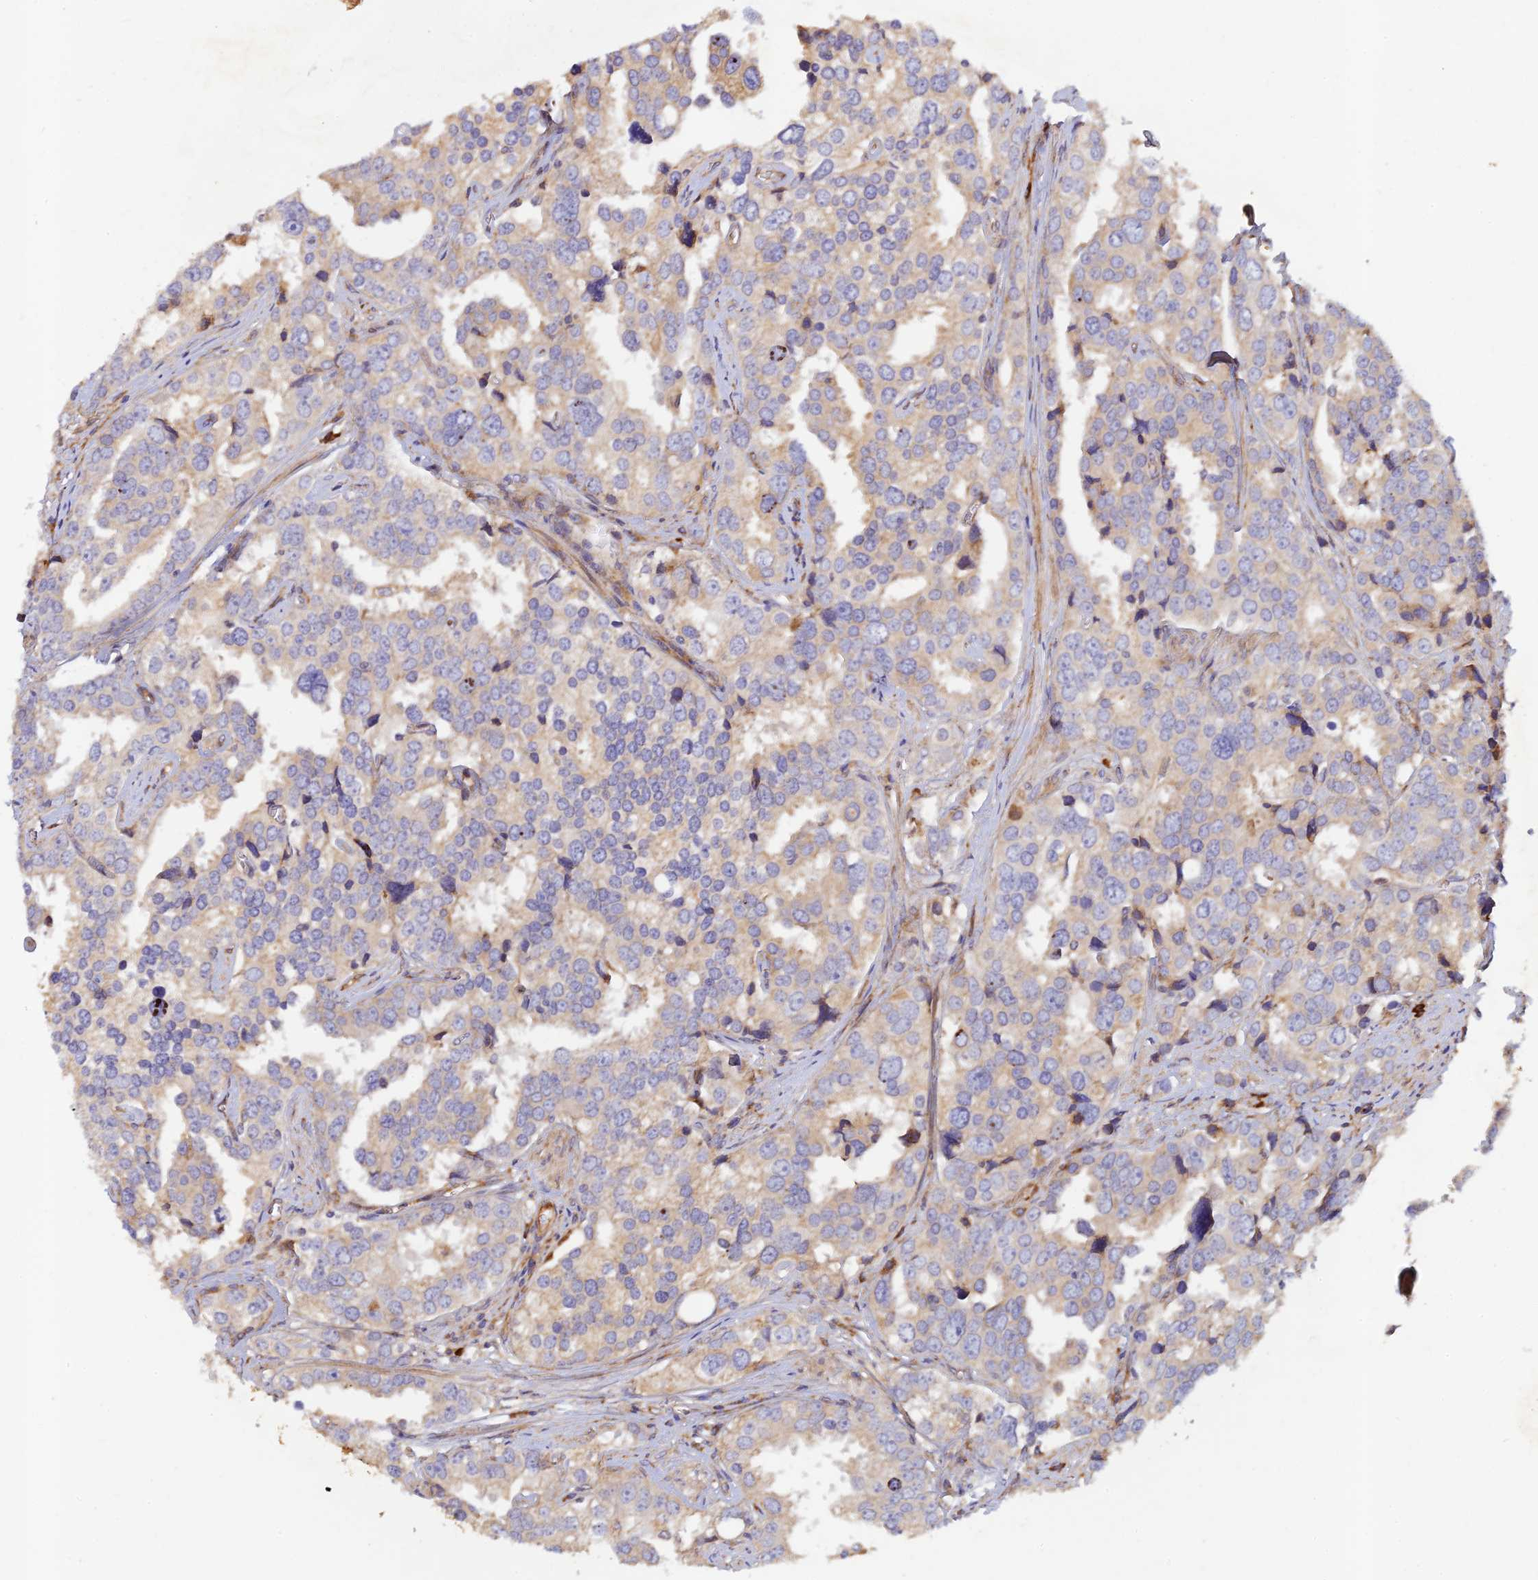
{"staining": {"intensity": "weak", "quantity": "<25%", "location": "cytoplasmic/membranous"}, "tissue": "prostate cancer", "cell_type": "Tumor cells", "image_type": "cancer", "snomed": [{"axis": "morphology", "description": "Adenocarcinoma, High grade"}, {"axis": "topography", "description": "Prostate"}], "caption": "Immunohistochemistry image of neoplastic tissue: prostate high-grade adenocarcinoma stained with DAB shows no significant protein staining in tumor cells.", "gene": "GMCL1", "patient": {"sex": "male", "age": 71}}